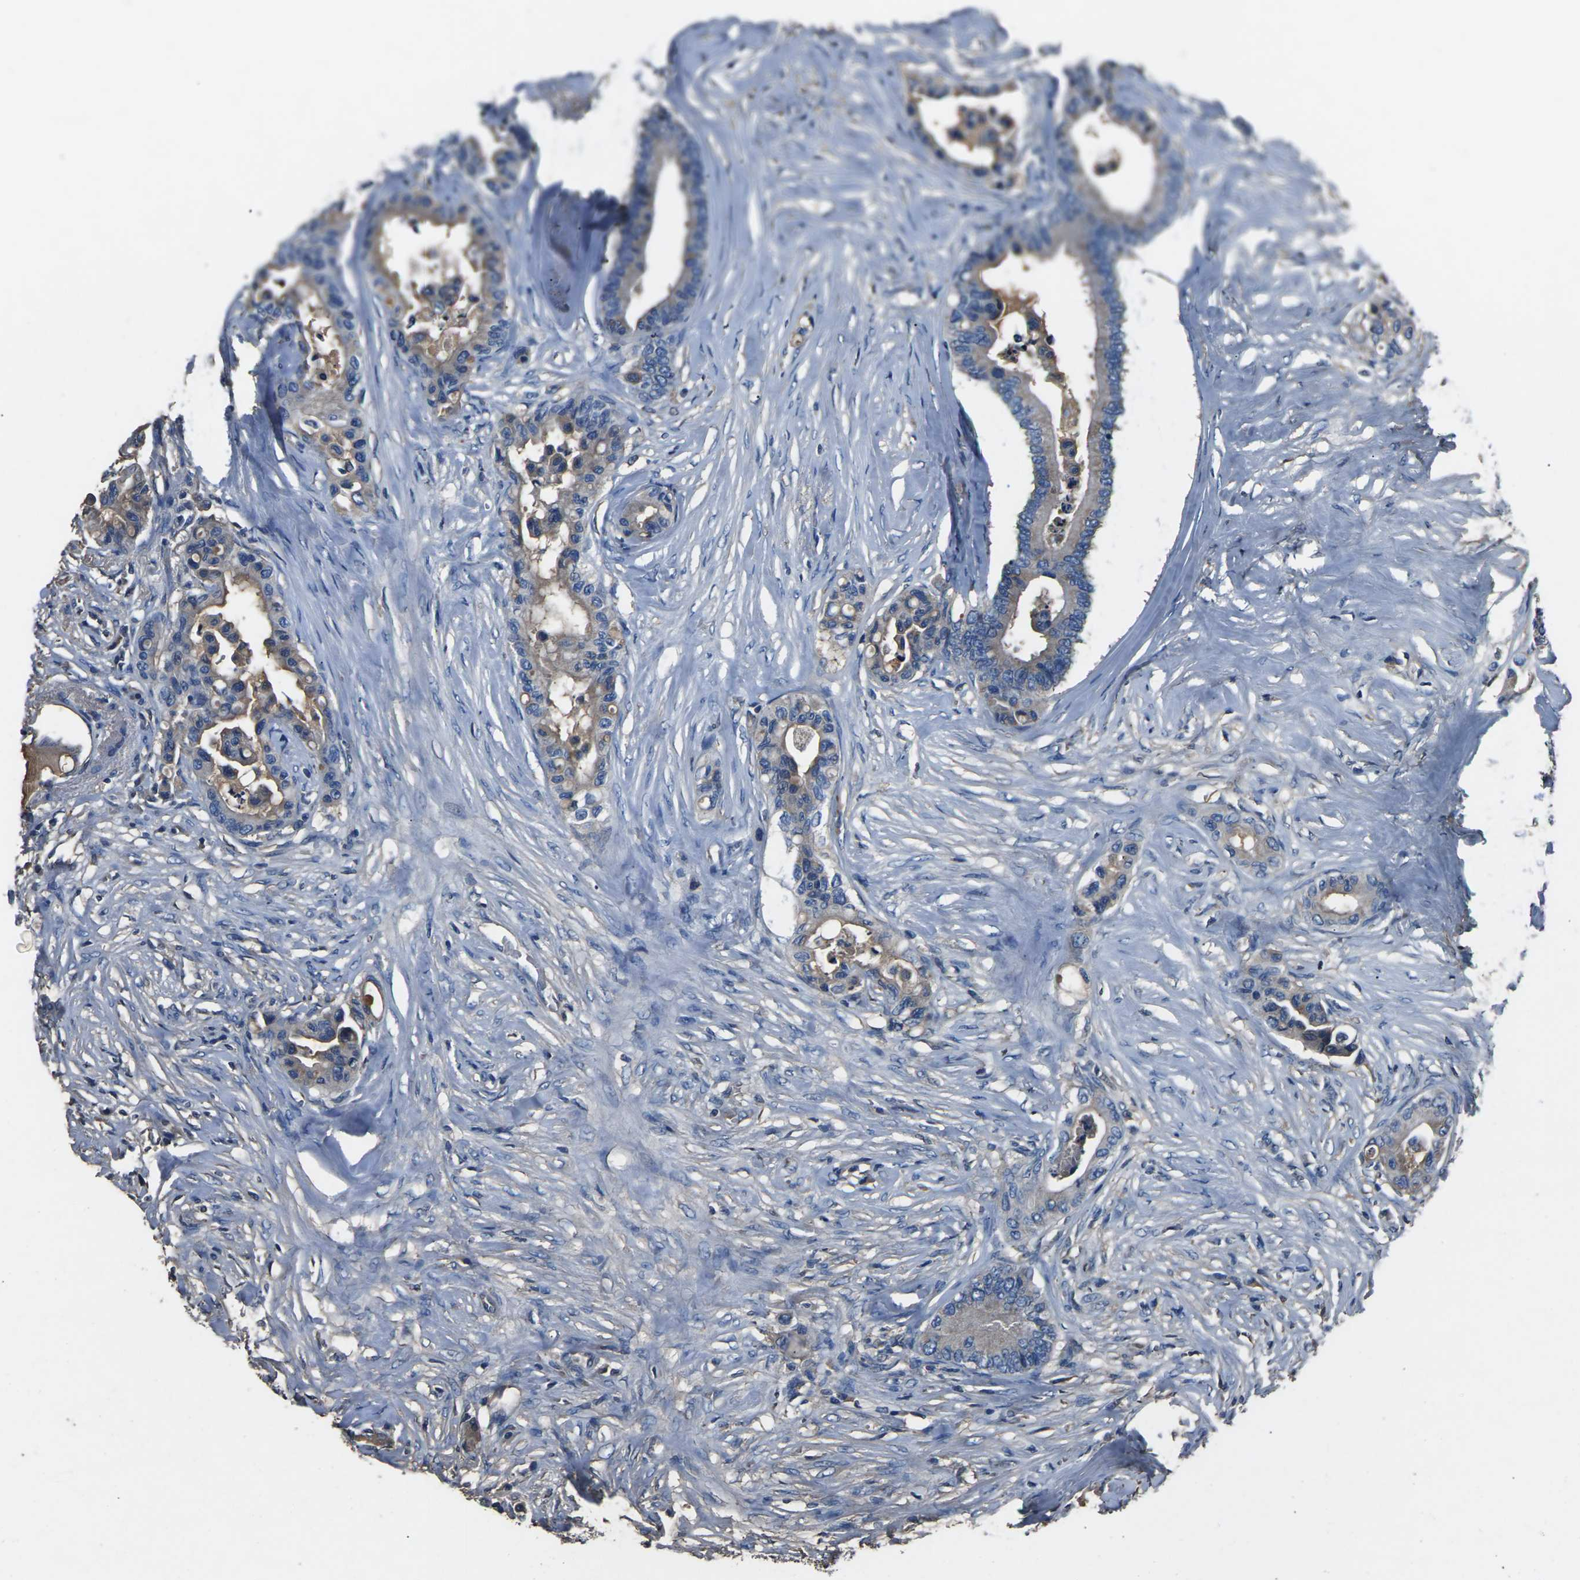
{"staining": {"intensity": "weak", "quantity": "<25%", "location": "cytoplasmic/membranous"}, "tissue": "colorectal cancer", "cell_type": "Tumor cells", "image_type": "cancer", "snomed": [{"axis": "morphology", "description": "Normal tissue, NOS"}, {"axis": "morphology", "description": "Adenocarcinoma, NOS"}, {"axis": "topography", "description": "Colon"}], "caption": "Micrograph shows no significant protein staining in tumor cells of colorectal adenocarcinoma.", "gene": "LEP", "patient": {"sex": "male", "age": 82}}